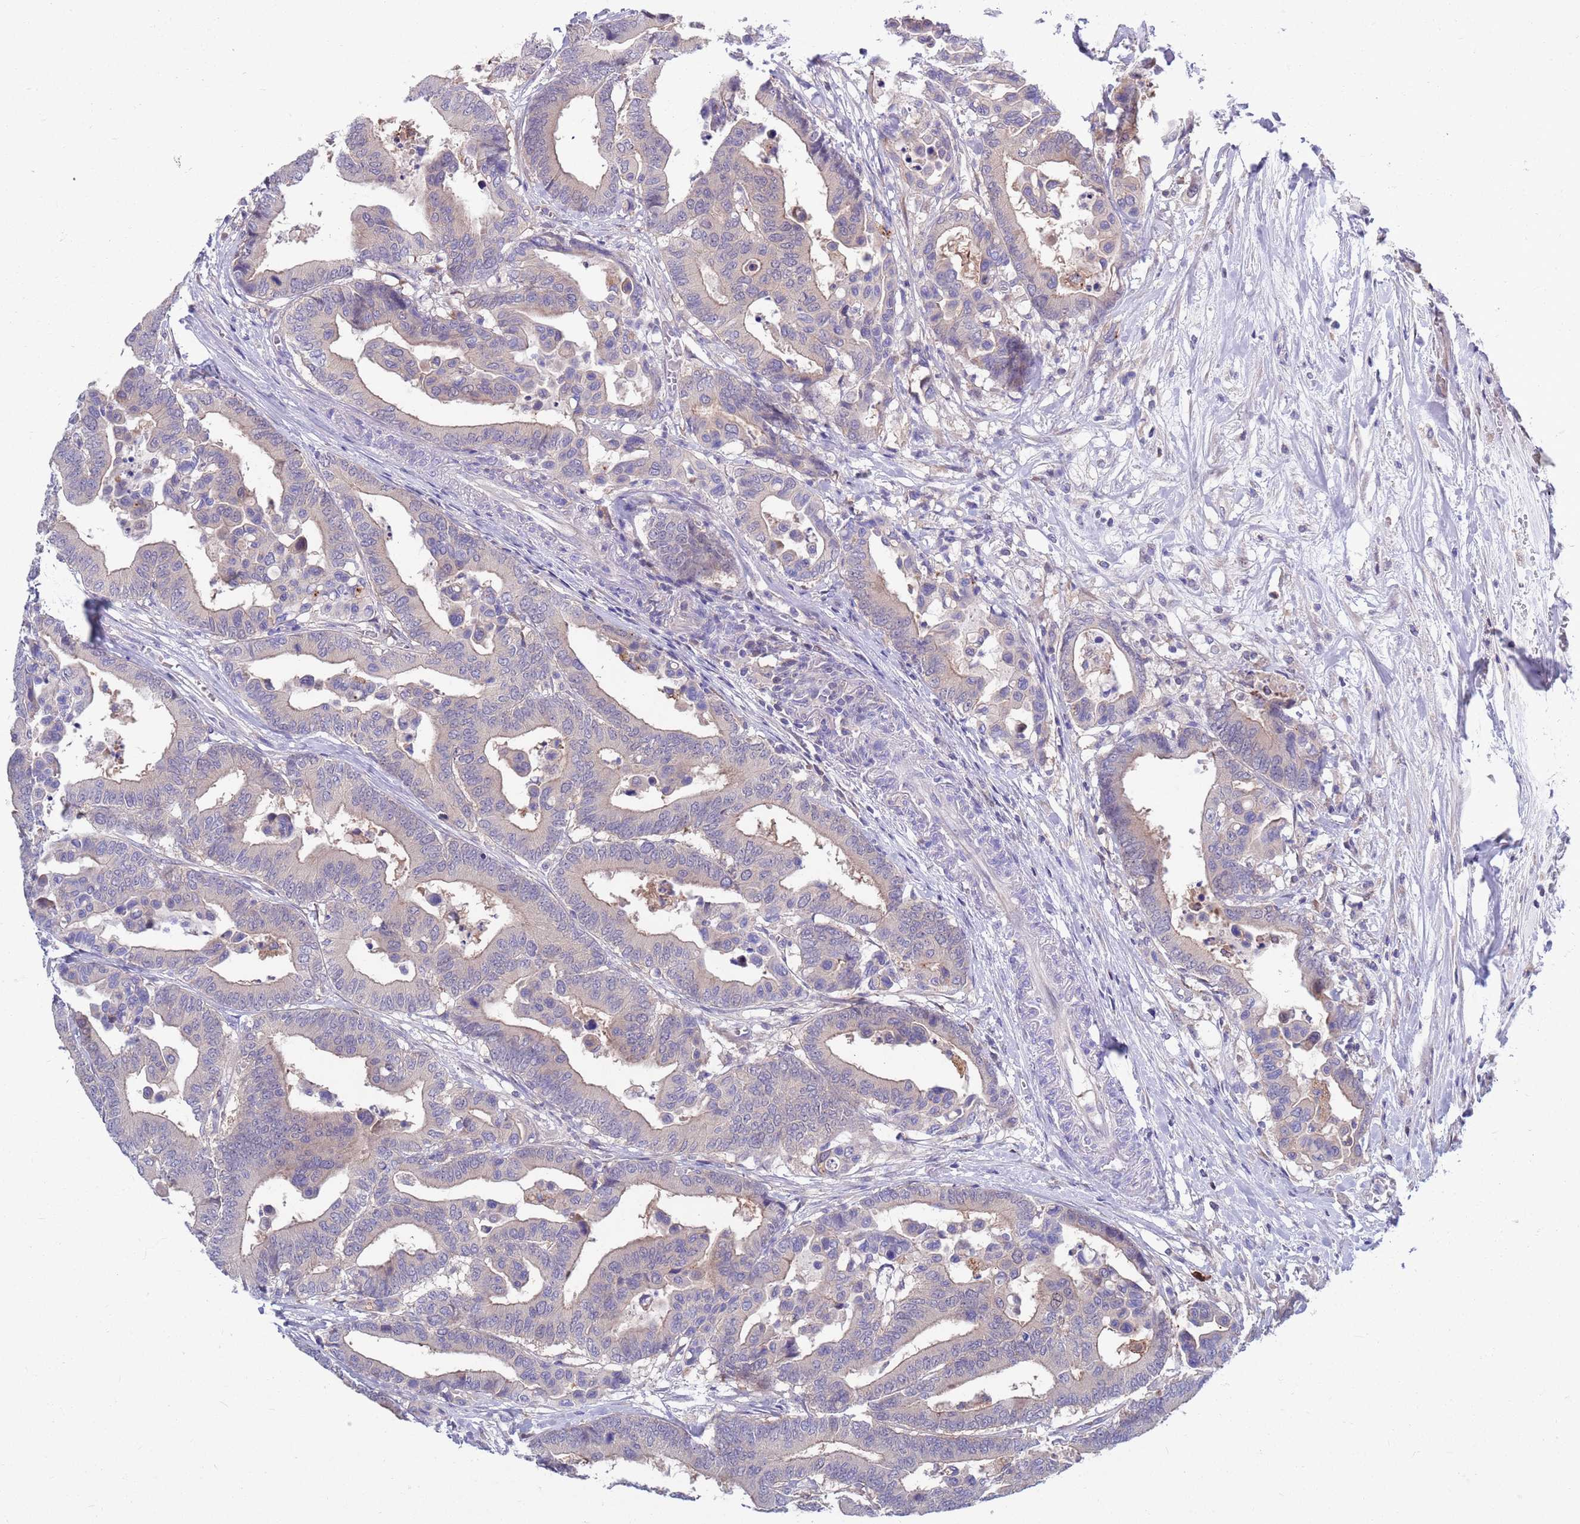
{"staining": {"intensity": "weak", "quantity": "<25%", "location": "cytoplasmic/membranous"}, "tissue": "colorectal cancer", "cell_type": "Tumor cells", "image_type": "cancer", "snomed": [{"axis": "morphology", "description": "Normal tissue, NOS"}, {"axis": "morphology", "description": "Adenocarcinoma, NOS"}, {"axis": "topography", "description": "Colon"}], "caption": "Photomicrograph shows no significant protein positivity in tumor cells of colorectal cancer (adenocarcinoma). (DAB immunohistochemistry (IHC), high magnification).", "gene": "KLHL29", "patient": {"sex": "male", "age": 82}}